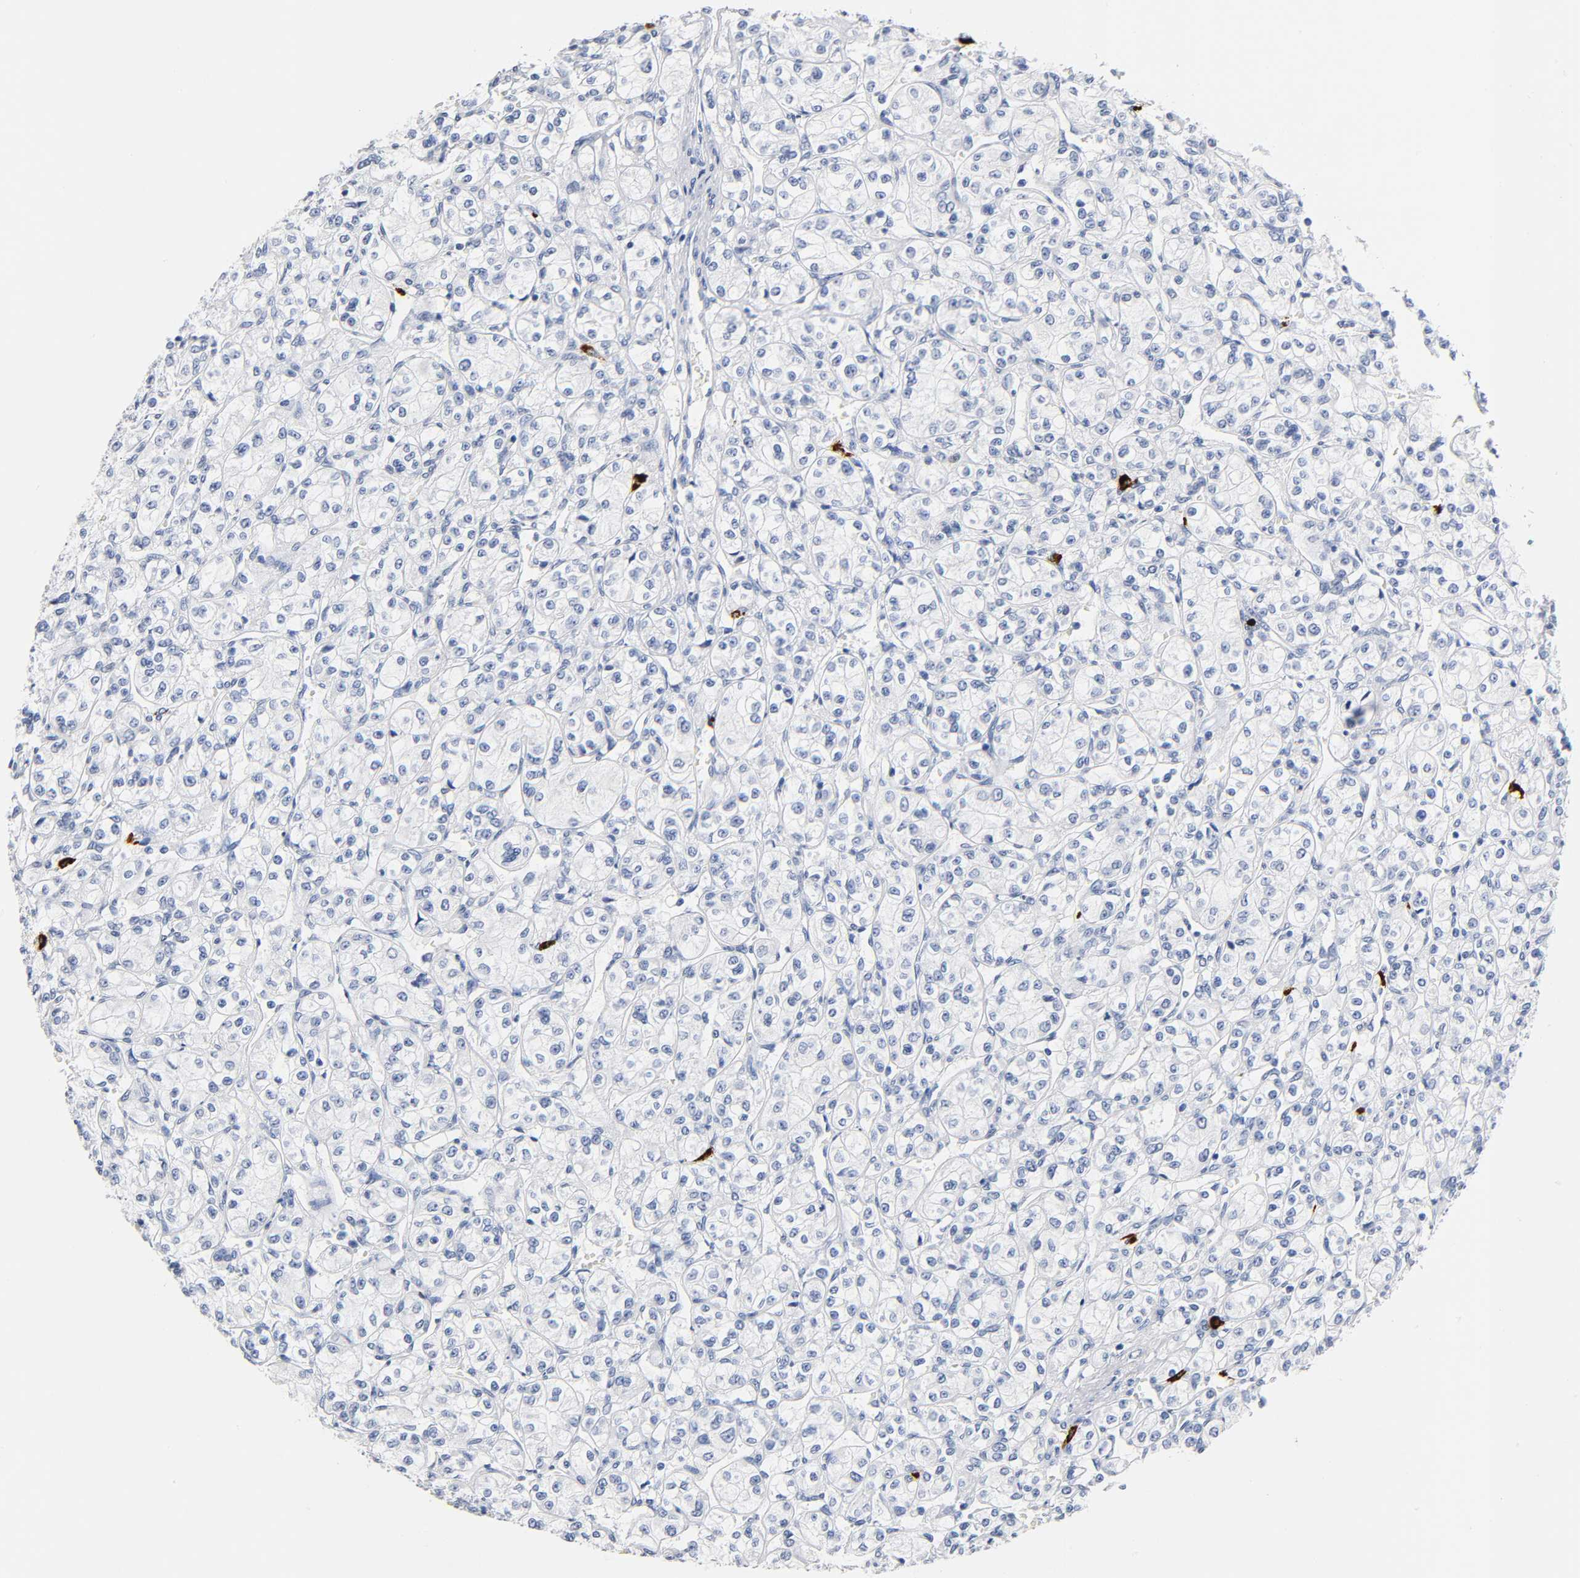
{"staining": {"intensity": "negative", "quantity": "none", "location": "none"}, "tissue": "renal cancer", "cell_type": "Tumor cells", "image_type": "cancer", "snomed": [{"axis": "morphology", "description": "Adenocarcinoma, NOS"}, {"axis": "topography", "description": "Kidney"}], "caption": "IHC micrograph of neoplastic tissue: adenocarcinoma (renal) stained with DAB shows no significant protein expression in tumor cells.", "gene": "NAB2", "patient": {"sex": "male", "age": 77}}